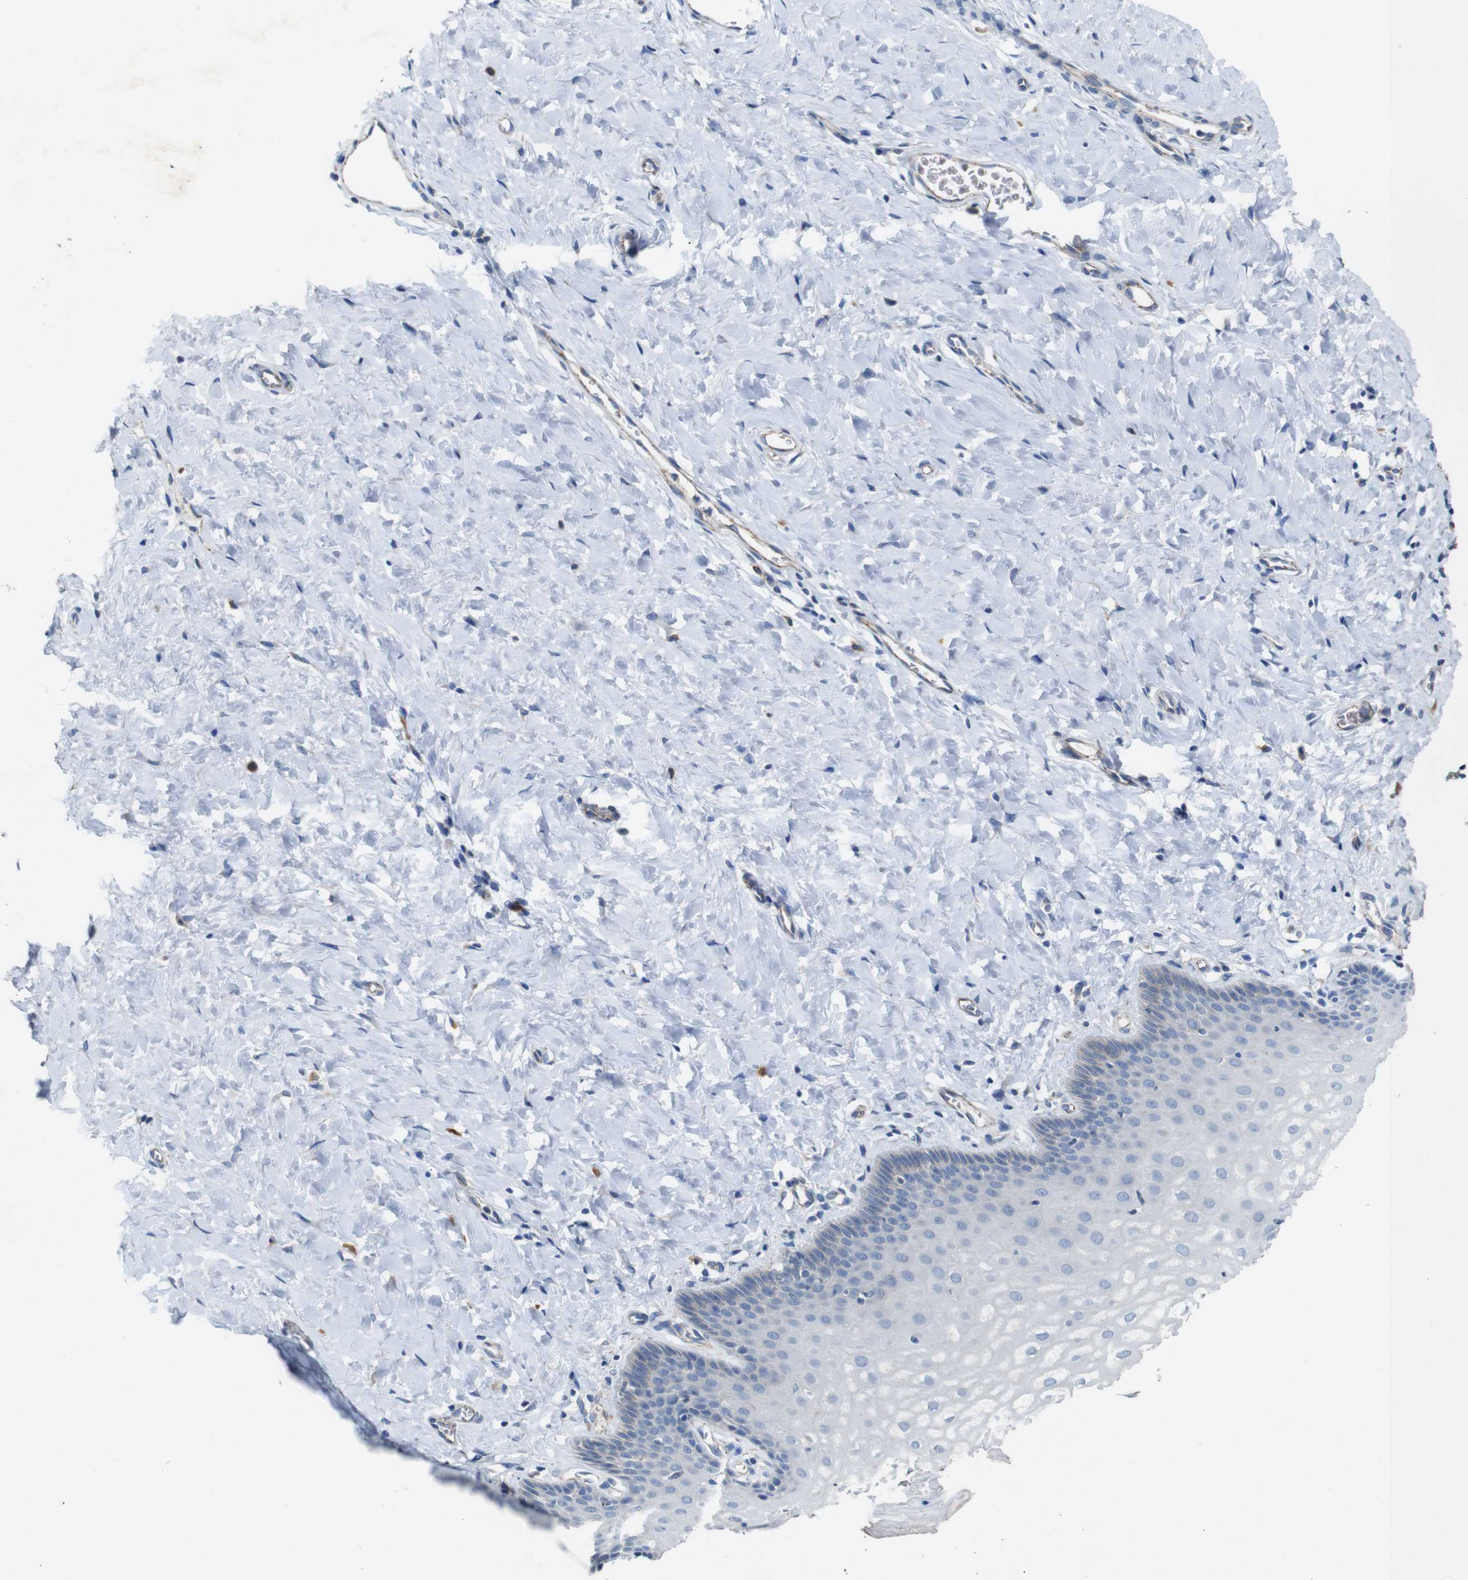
{"staining": {"intensity": "moderate", "quantity": "25%-75%", "location": "cytoplasmic/membranous"}, "tissue": "cervix", "cell_type": "Glandular cells", "image_type": "normal", "snomed": [{"axis": "morphology", "description": "Normal tissue, NOS"}, {"axis": "topography", "description": "Cervix"}], "caption": "This micrograph exhibits IHC staining of normal cervix, with medium moderate cytoplasmic/membranous positivity in about 25%-75% of glandular cells.", "gene": "NHLRC3", "patient": {"sex": "female", "age": 55}}